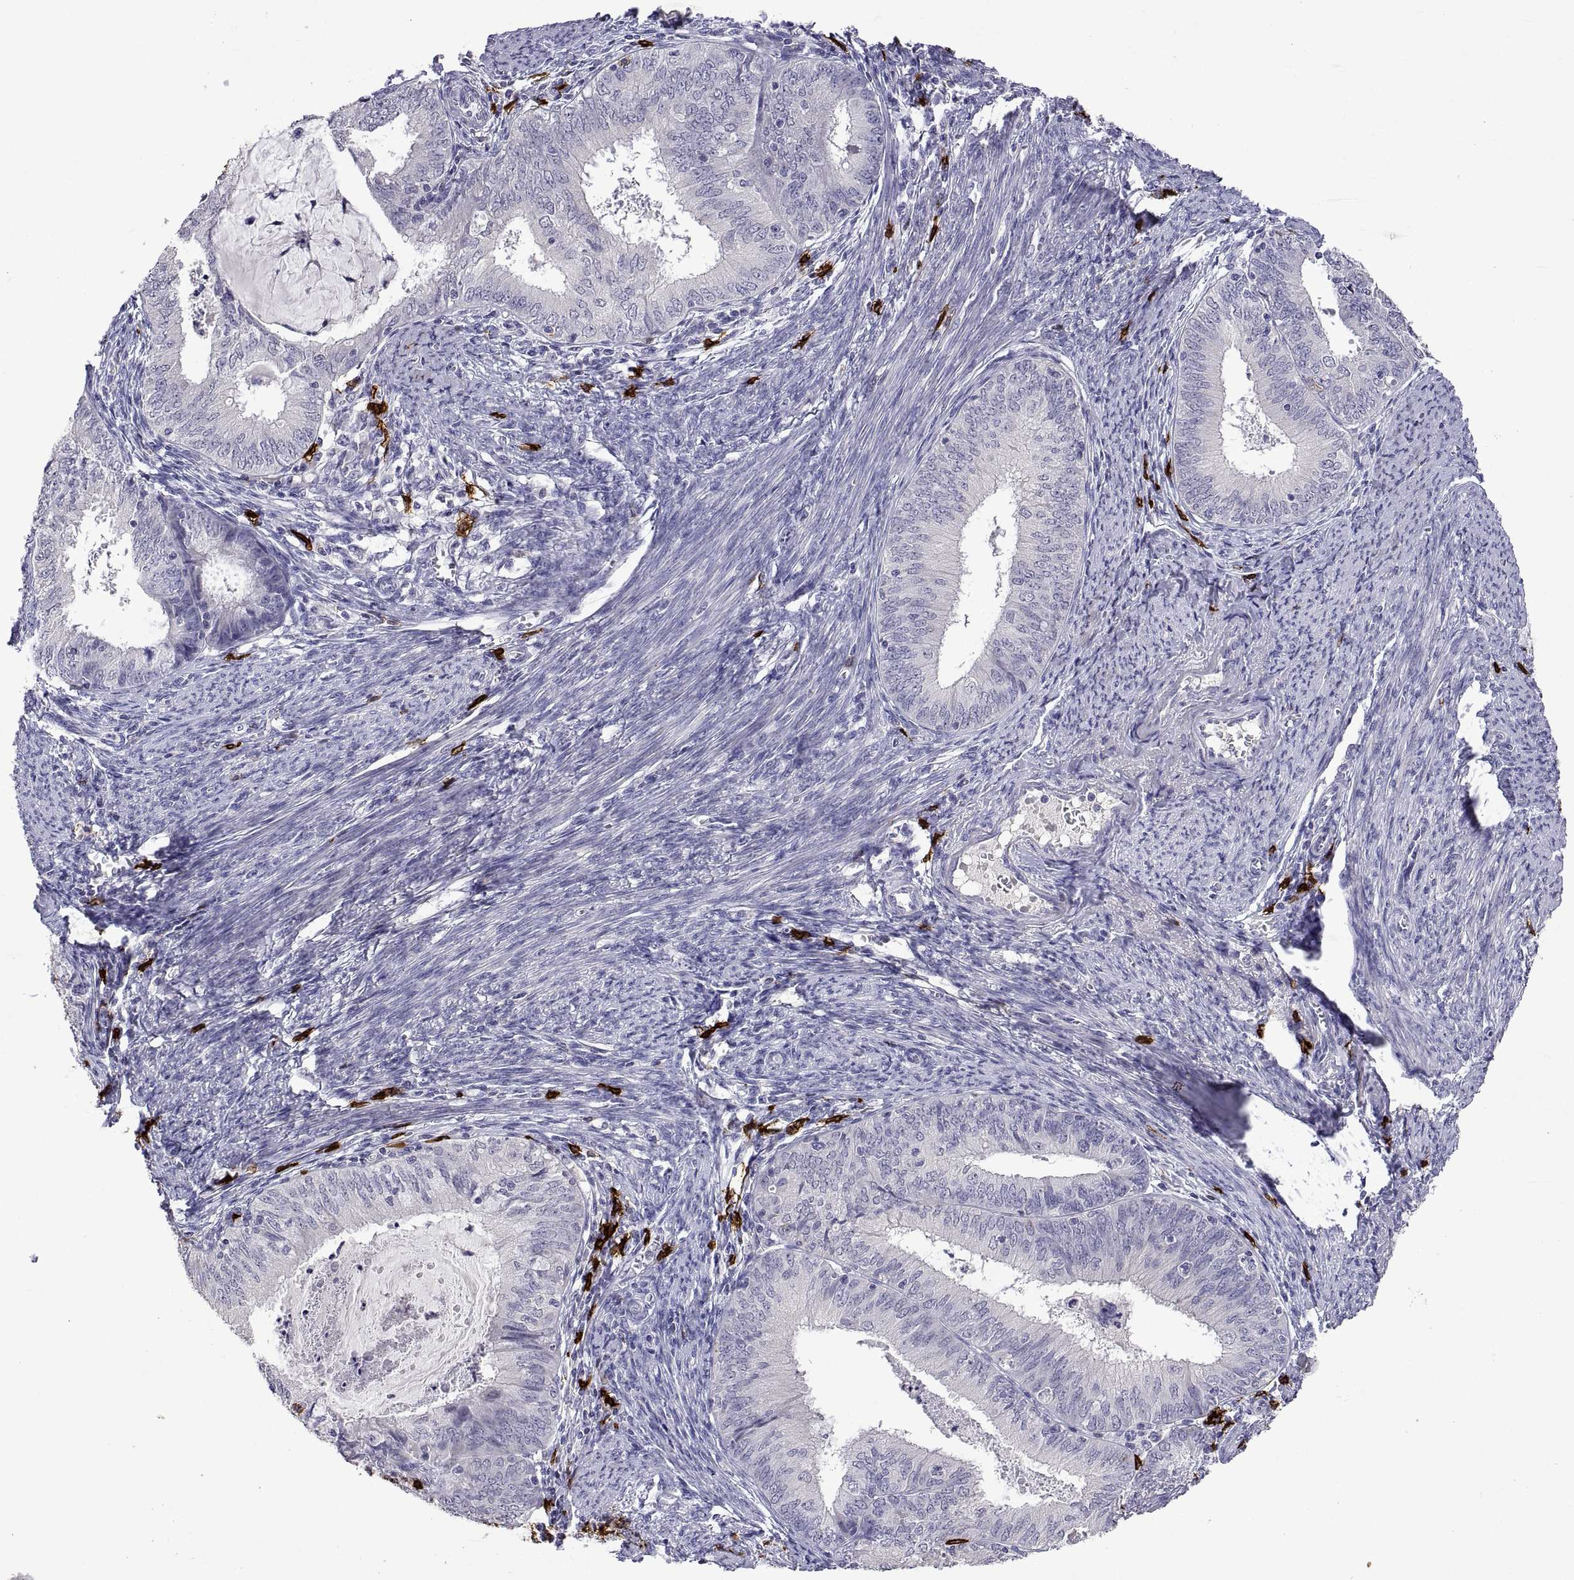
{"staining": {"intensity": "negative", "quantity": "none", "location": "none"}, "tissue": "endometrial cancer", "cell_type": "Tumor cells", "image_type": "cancer", "snomed": [{"axis": "morphology", "description": "Adenocarcinoma, NOS"}, {"axis": "topography", "description": "Endometrium"}], "caption": "This is a image of immunohistochemistry (IHC) staining of endometrial cancer, which shows no expression in tumor cells.", "gene": "MS4A1", "patient": {"sex": "female", "age": 57}}